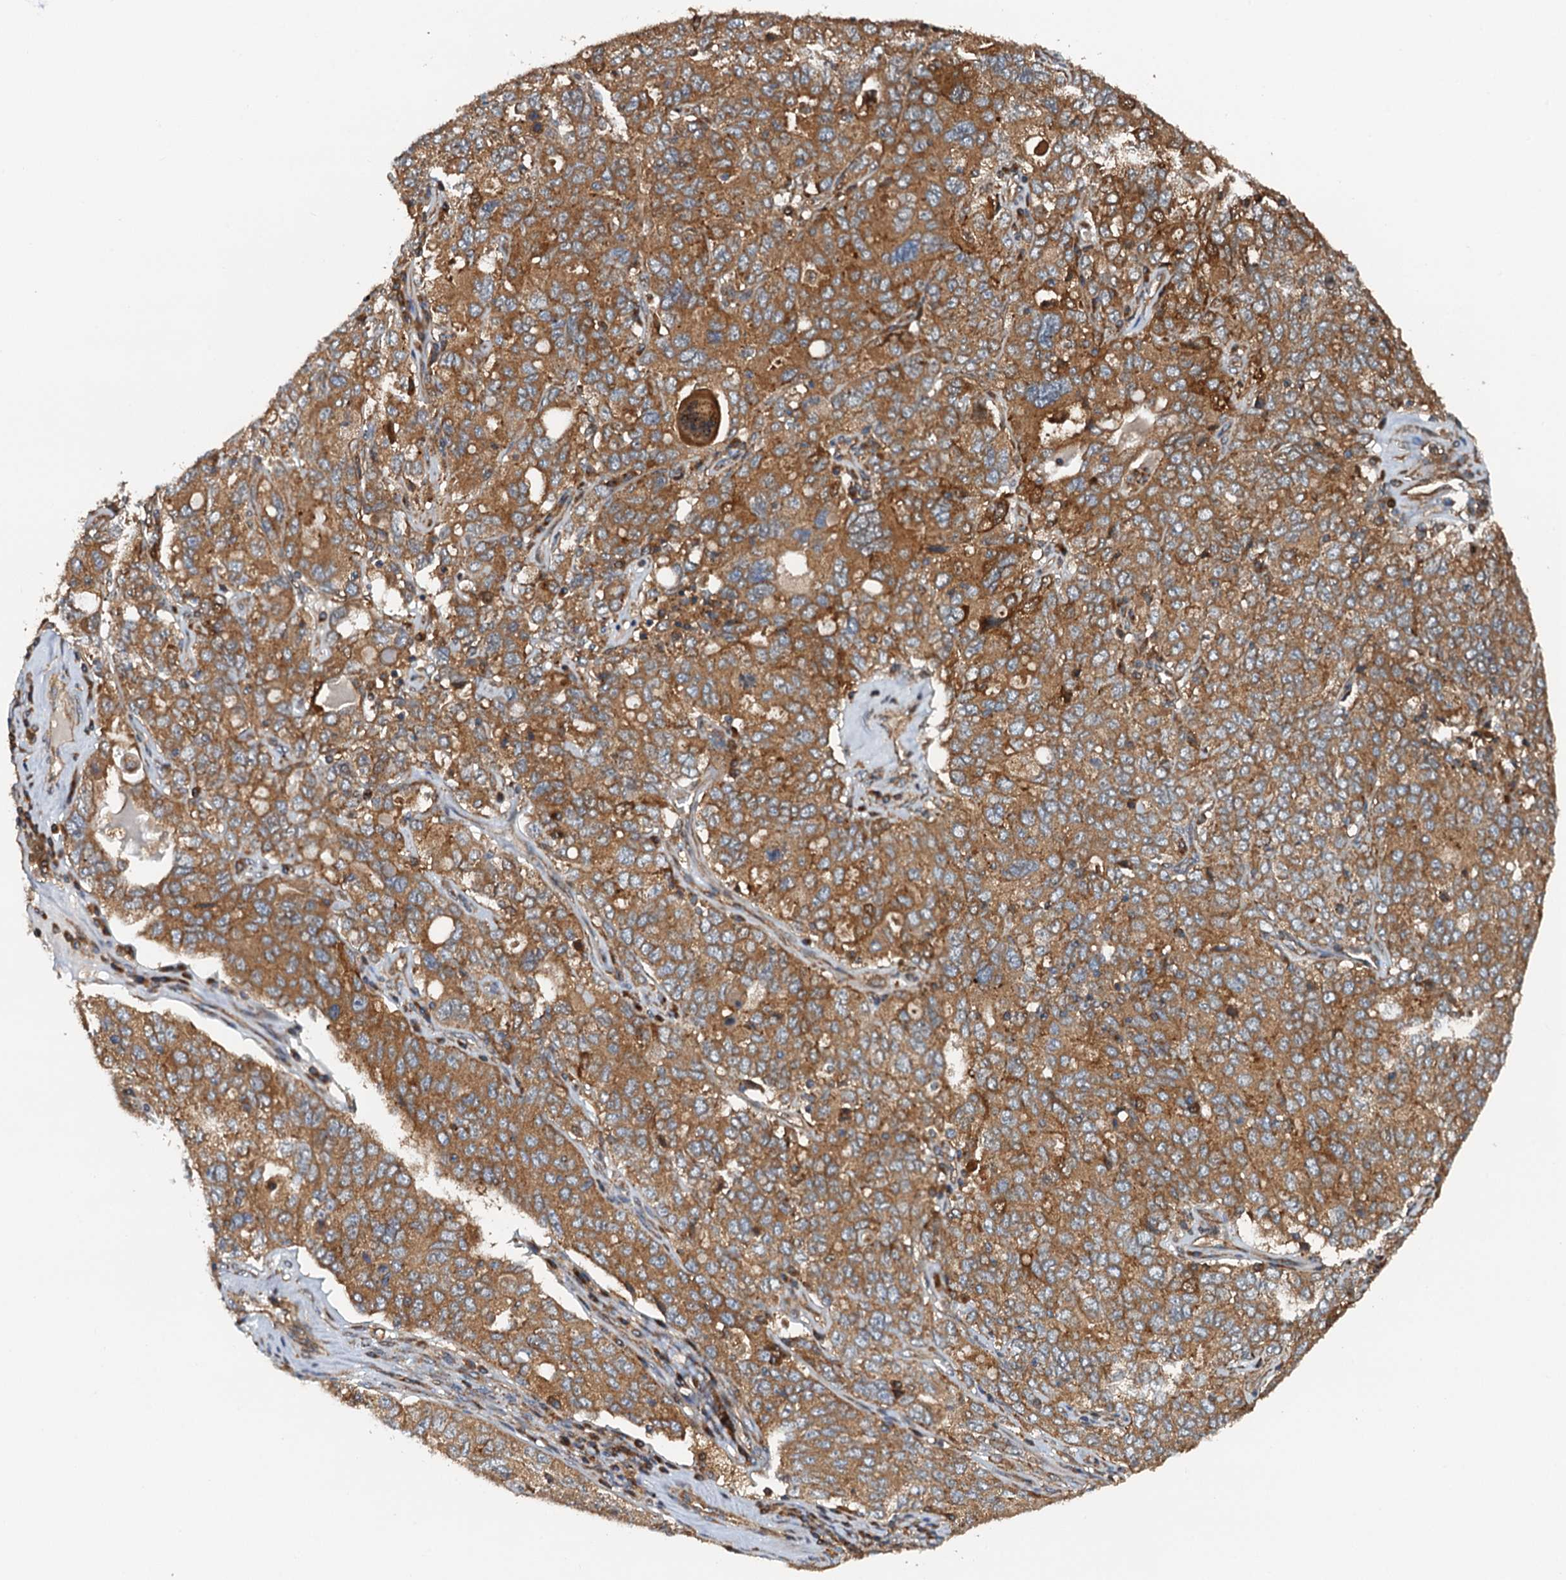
{"staining": {"intensity": "moderate", "quantity": ">75%", "location": "cytoplasmic/membranous"}, "tissue": "ovarian cancer", "cell_type": "Tumor cells", "image_type": "cancer", "snomed": [{"axis": "morphology", "description": "Carcinoma, endometroid"}, {"axis": "topography", "description": "Ovary"}], "caption": "Immunohistochemical staining of ovarian cancer reveals medium levels of moderate cytoplasmic/membranous protein expression in about >75% of tumor cells.", "gene": "COG3", "patient": {"sex": "female", "age": 62}}